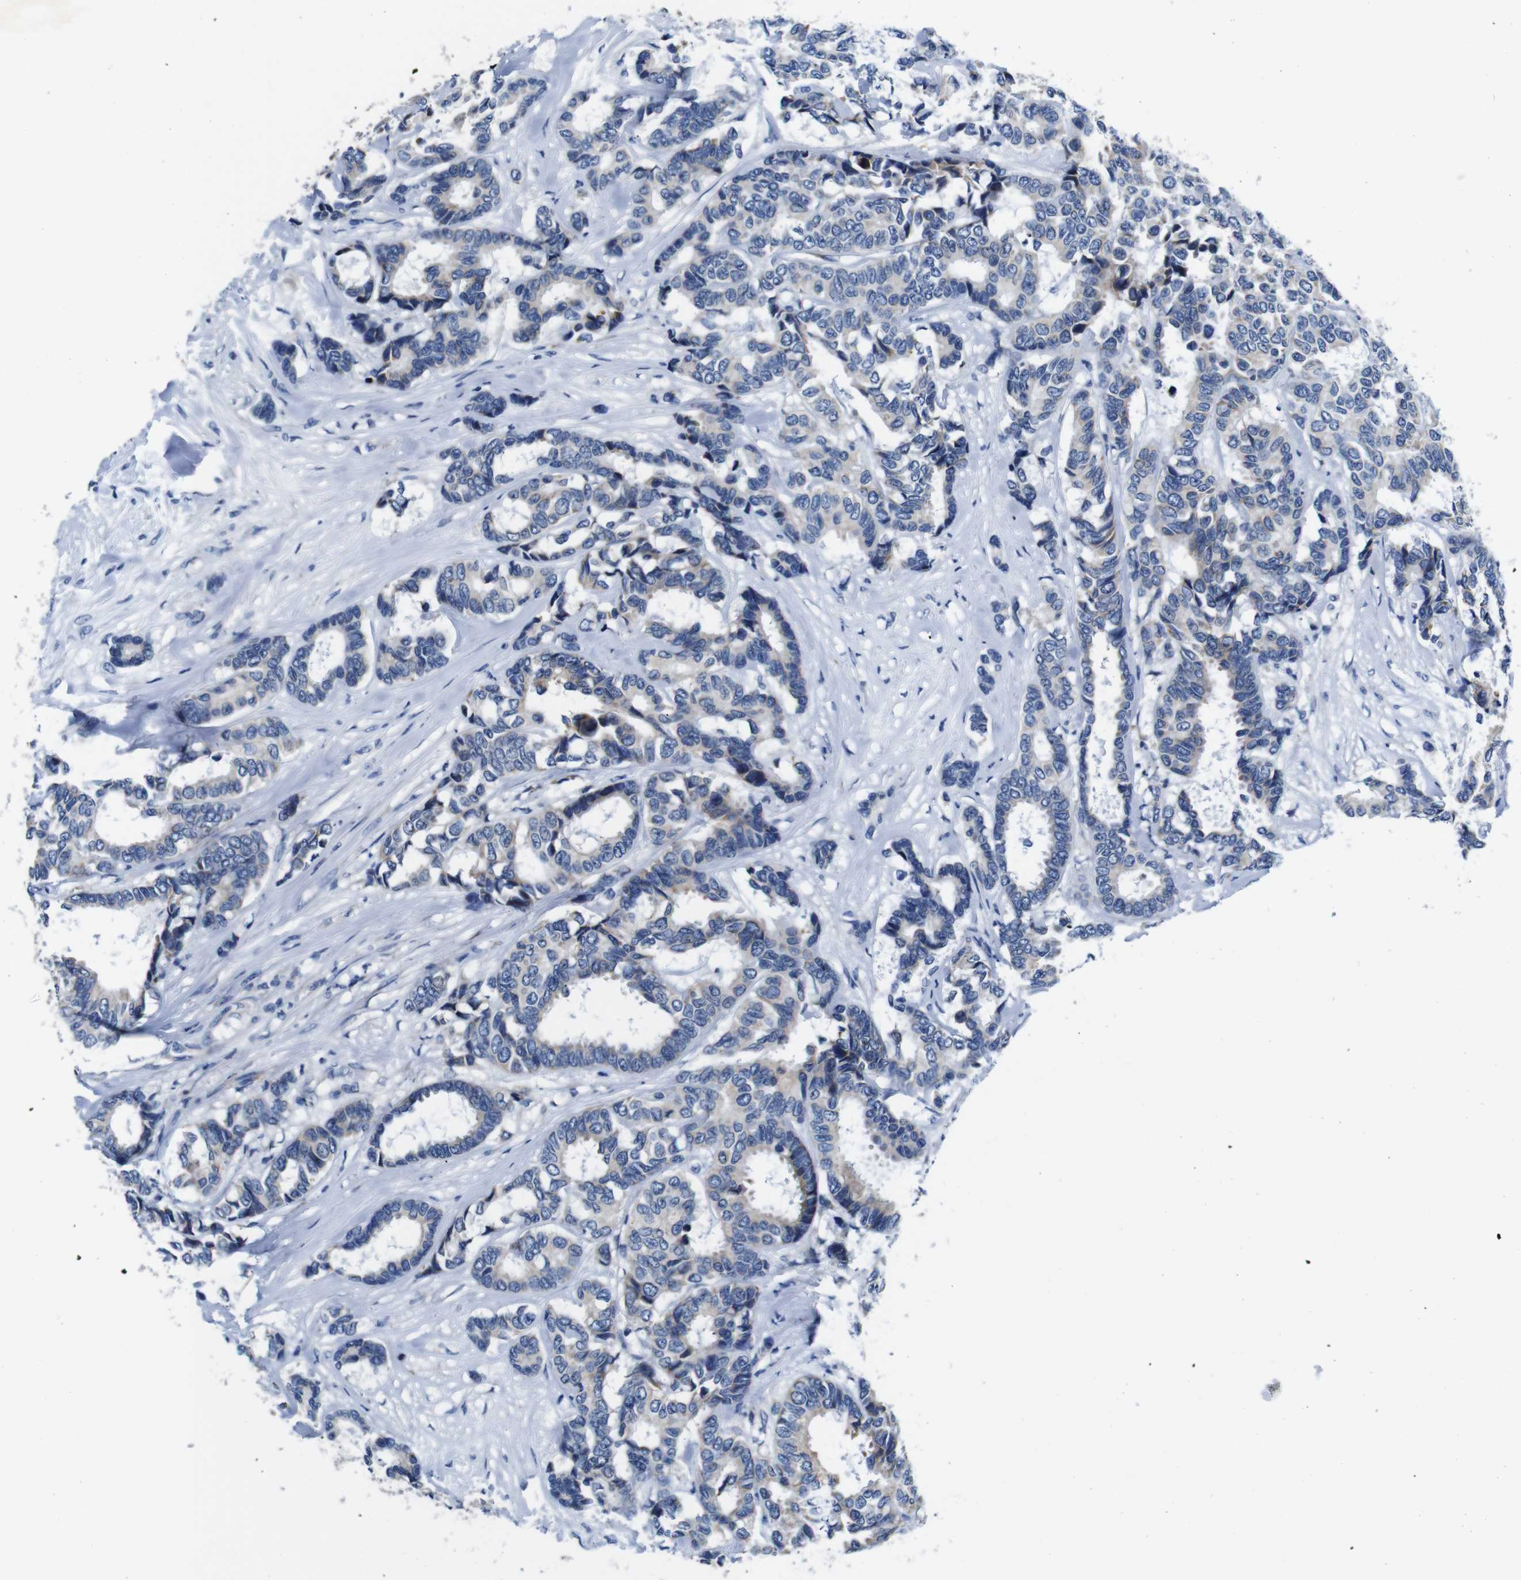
{"staining": {"intensity": "negative", "quantity": "none", "location": "none"}, "tissue": "breast cancer", "cell_type": "Tumor cells", "image_type": "cancer", "snomed": [{"axis": "morphology", "description": "Duct carcinoma"}, {"axis": "topography", "description": "Breast"}], "caption": "There is no significant staining in tumor cells of breast cancer.", "gene": "SNX19", "patient": {"sex": "female", "age": 87}}